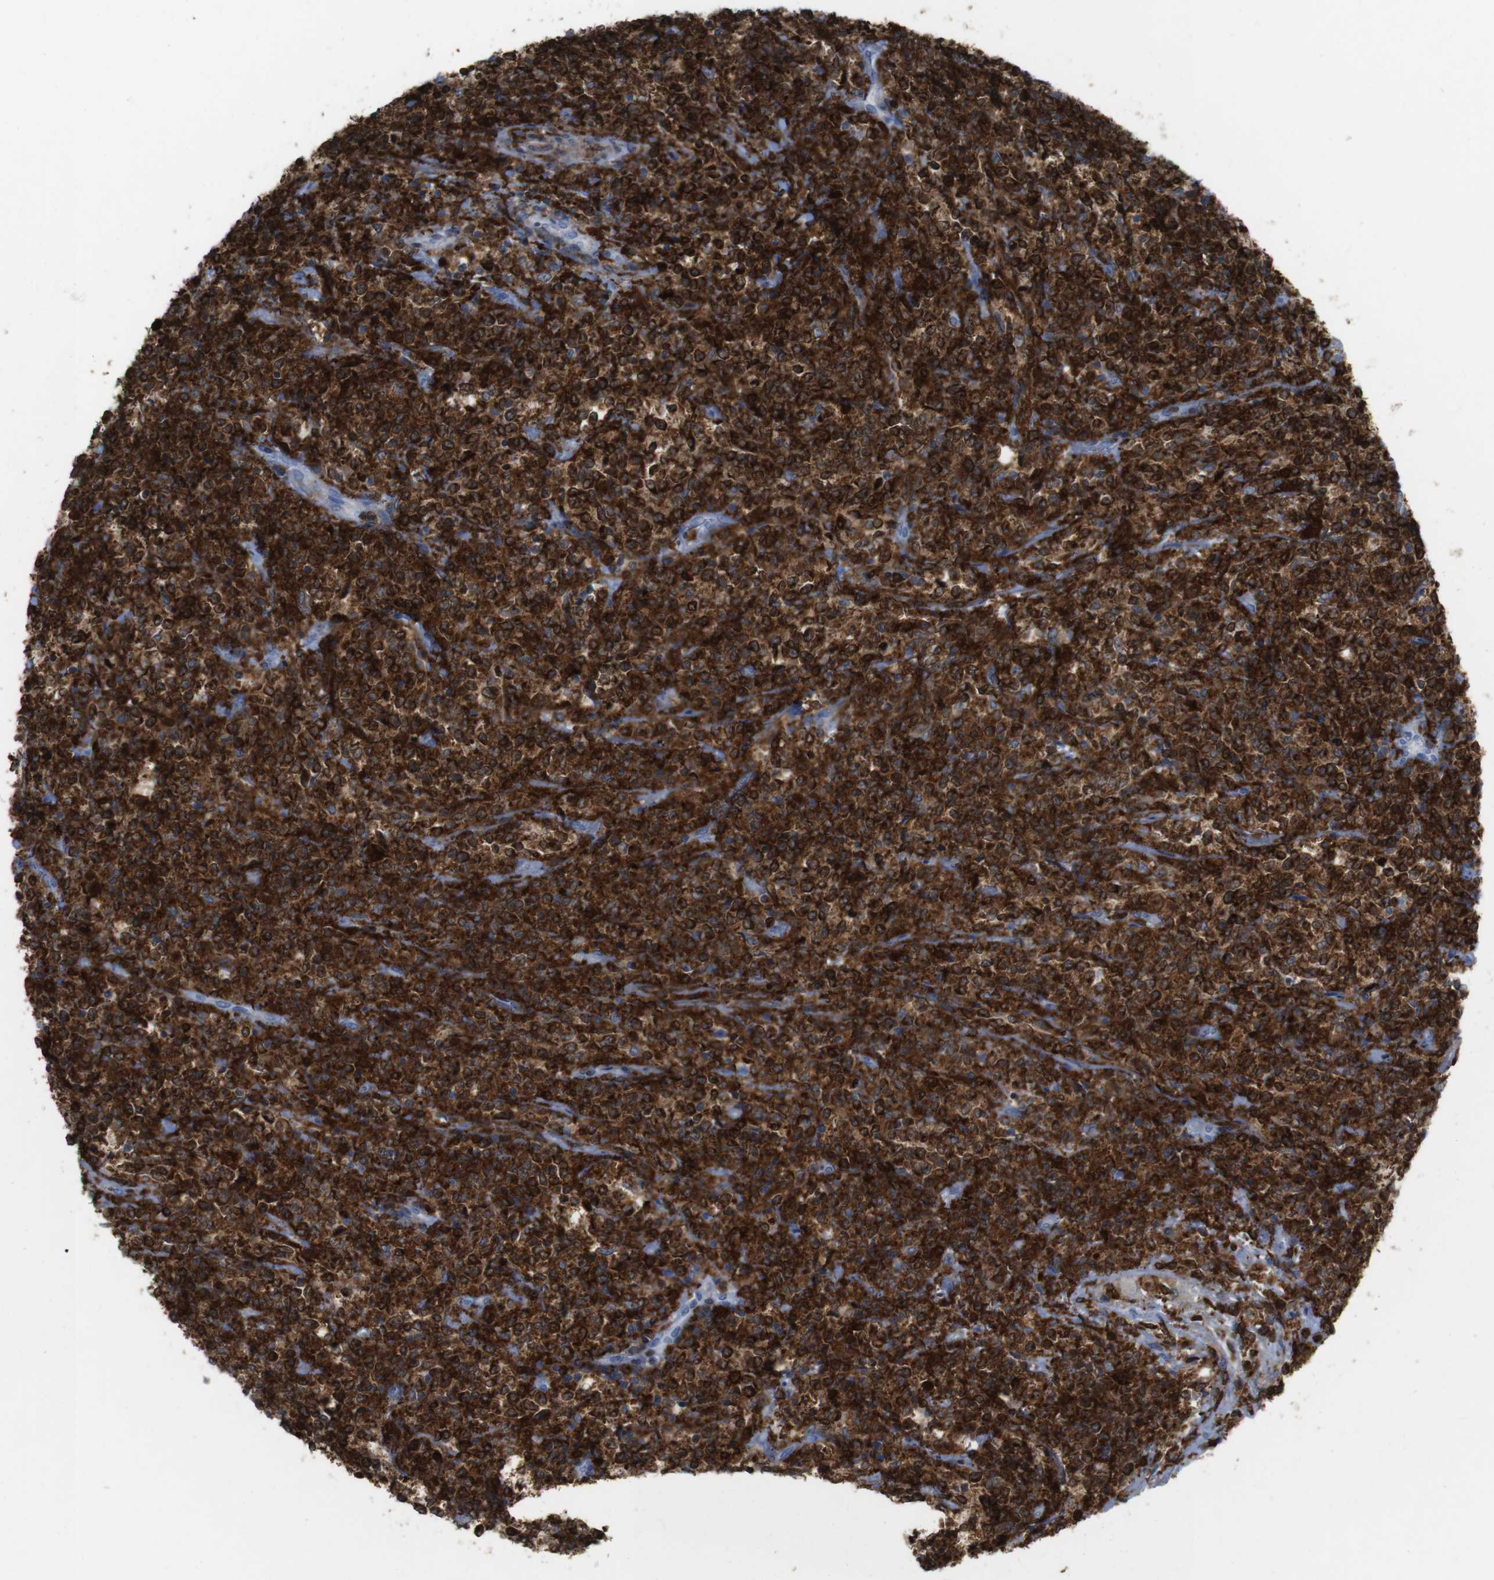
{"staining": {"intensity": "strong", "quantity": ">75%", "location": "cytoplasmic/membranous"}, "tissue": "lymphoma", "cell_type": "Tumor cells", "image_type": "cancer", "snomed": [{"axis": "morphology", "description": "Malignant lymphoma, non-Hodgkin's type, High grade"}, {"axis": "topography", "description": "Soft tissue"}], "caption": "A micrograph of high-grade malignant lymphoma, non-Hodgkin's type stained for a protein demonstrates strong cytoplasmic/membranous brown staining in tumor cells. Ihc stains the protein of interest in brown and the nuclei are stained blue.", "gene": "PRKCD", "patient": {"sex": "male", "age": 18}}